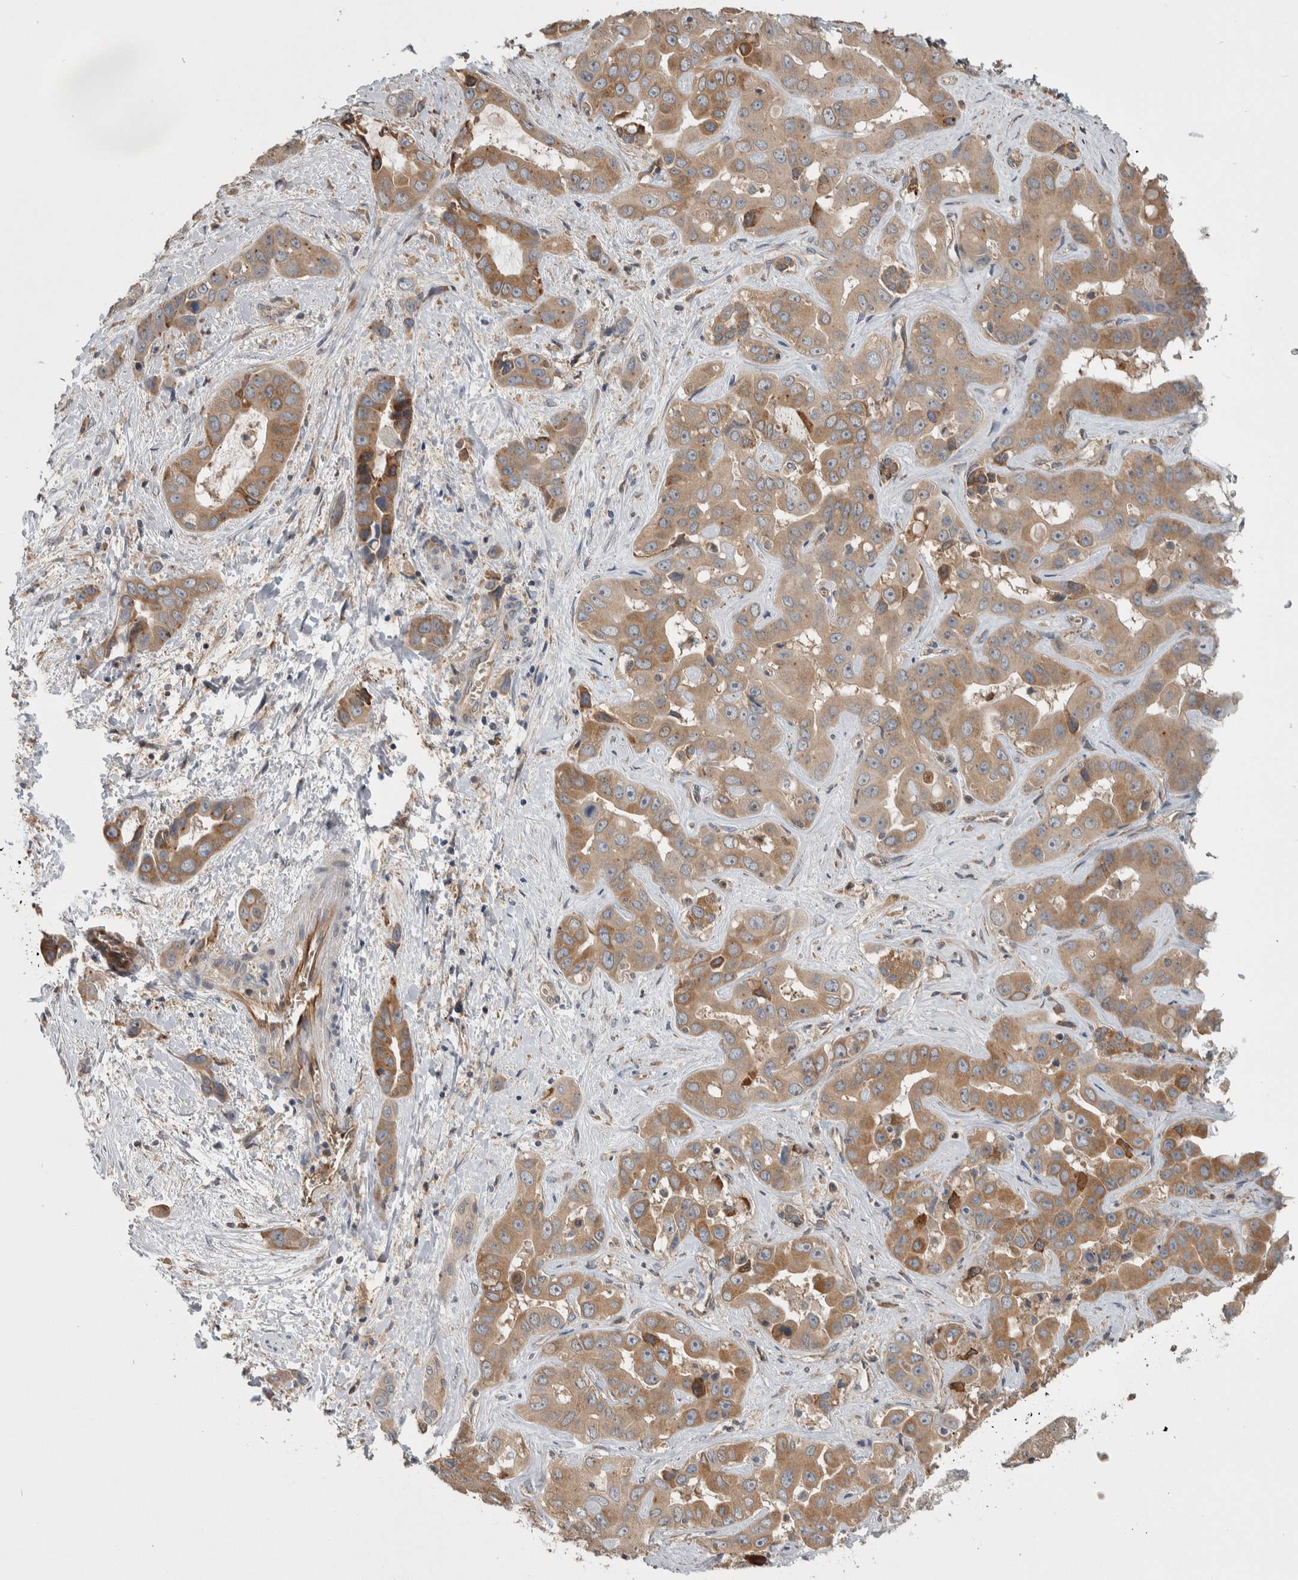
{"staining": {"intensity": "moderate", "quantity": ">75%", "location": "cytoplasmic/membranous"}, "tissue": "liver cancer", "cell_type": "Tumor cells", "image_type": "cancer", "snomed": [{"axis": "morphology", "description": "Cholangiocarcinoma"}, {"axis": "topography", "description": "Liver"}], "caption": "Brown immunohistochemical staining in human liver cancer displays moderate cytoplasmic/membranous positivity in approximately >75% of tumor cells.", "gene": "PRDM4", "patient": {"sex": "female", "age": 52}}